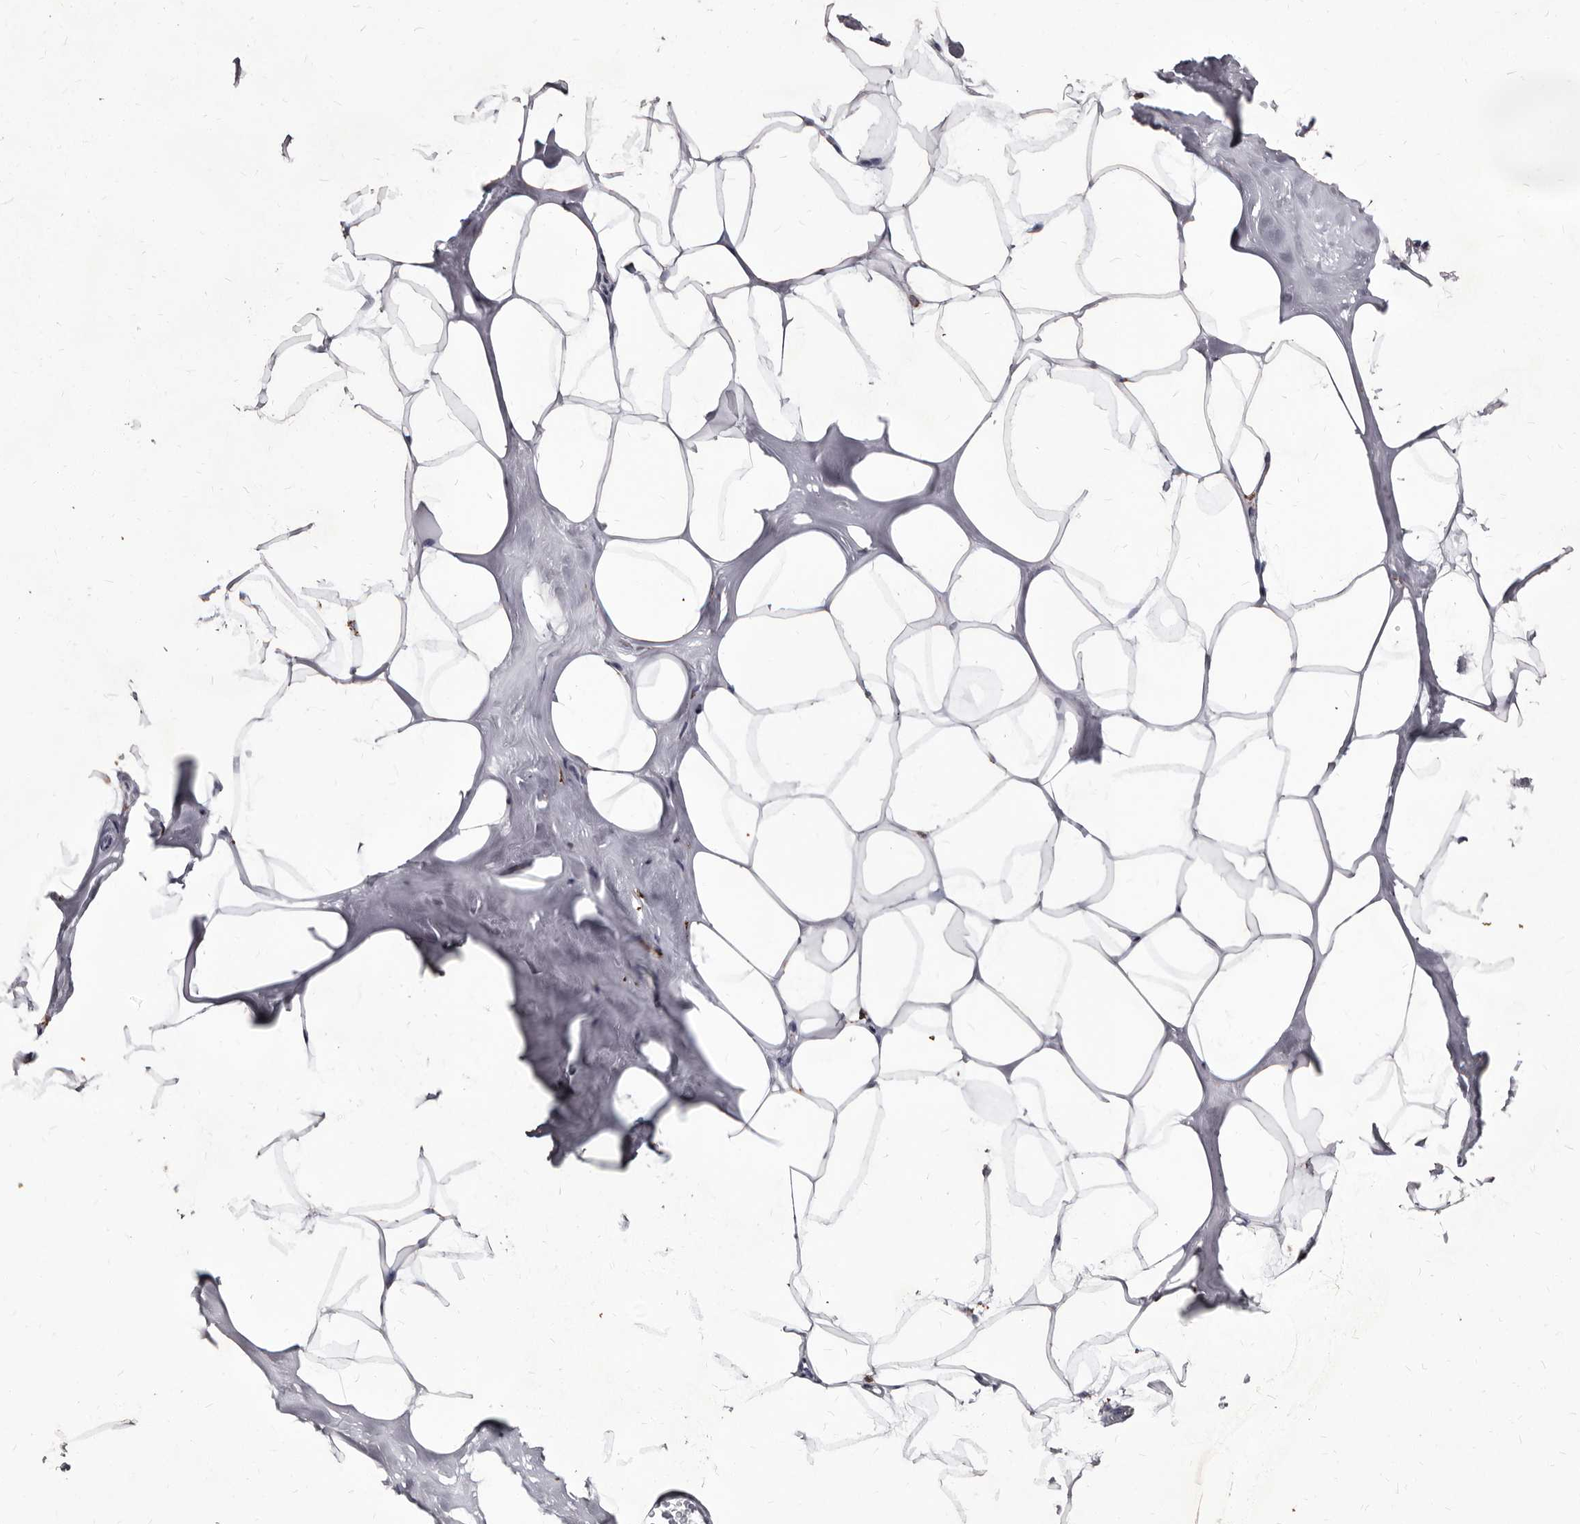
{"staining": {"intensity": "negative", "quantity": "none", "location": "none"}, "tissue": "adipose tissue", "cell_type": "Adipocytes", "image_type": "normal", "snomed": [{"axis": "morphology", "description": "Normal tissue, NOS"}, {"axis": "morphology", "description": "Fibrosis, NOS"}, {"axis": "topography", "description": "Breast"}, {"axis": "topography", "description": "Adipose tissue"}], "caption": "Immunohistochemistry histopathology image of benign adipose tissue stained for a protein (brown), which displays no expression in adipocytes.", "gene": "AUNIP", "patient": {"sex": "female", "age": 39}}